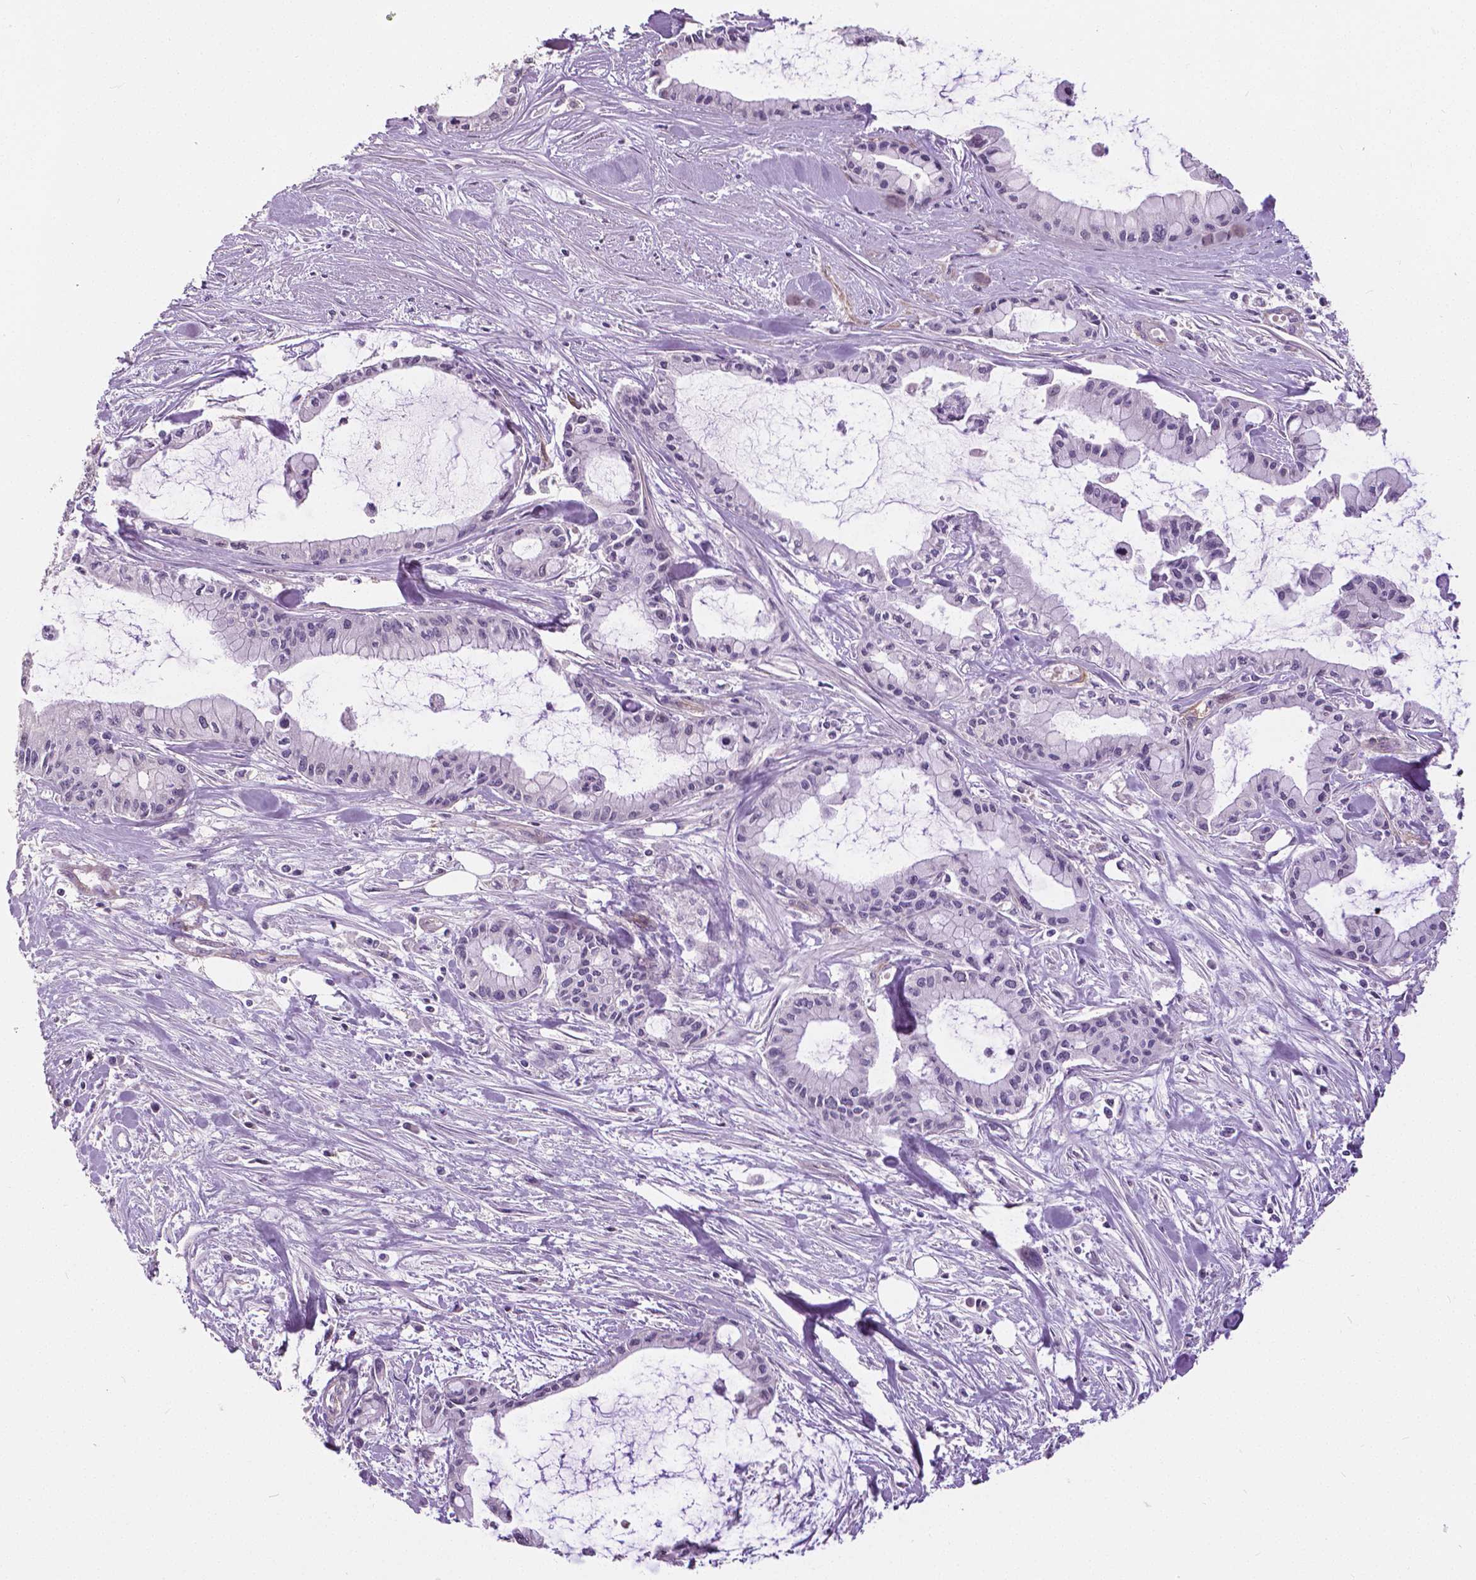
{"staining": {"intensity": "negative", "quantity": "none", "location": "none"}, "tissue": "pancreatic cancer", "cell_type": "Tumor cells", "image_type": "cancer", "snomed": [{"axis": "morphology", "description": "Adenocarcinoma, NOS"}, {"axis": "topography", "description": "Pancreas"}], "caption": "Tumor cells show no significant protein positivity in adenocarcinoma (pancreatic).", "gene": "FOXA1", "patient": {"sex": "male", "age": 48}}